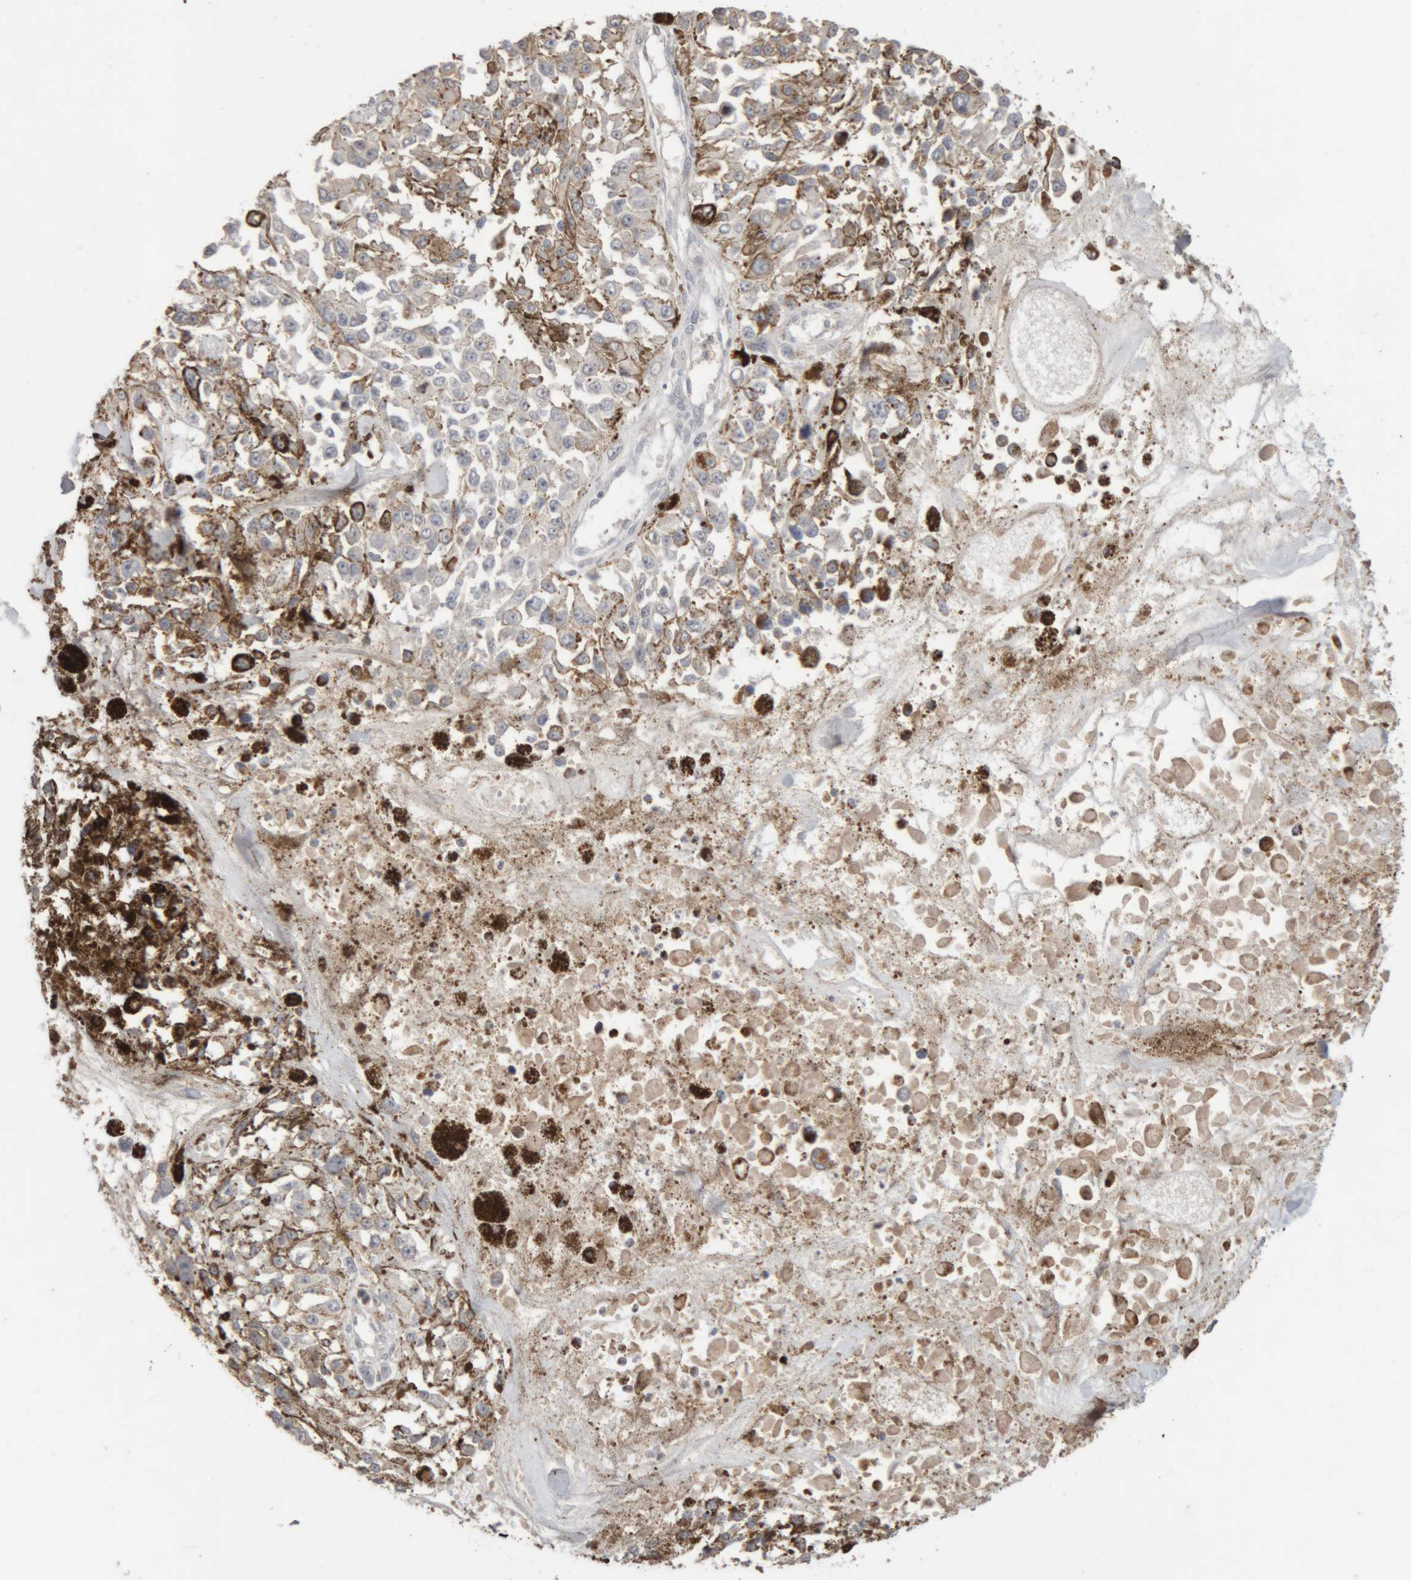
{"staining": {"intensity": "negative", "quantity": "none", "location": "none"}, "tissue": "melanoma", "cell_type": "Tumor cells", "image_type": "cancer", "snomed": [{"axis": "morphology", "description": "Malignant melanoma, Metastatic site"}, {"axis": "topography", "description": "Lymph node"}], "caption": "Protein analysis of malignant melanoma (metastatic site) shows no significant positivity in tumor cells.", "gene": "ARSA", "patient": {"sex": "male", "age": 59}}